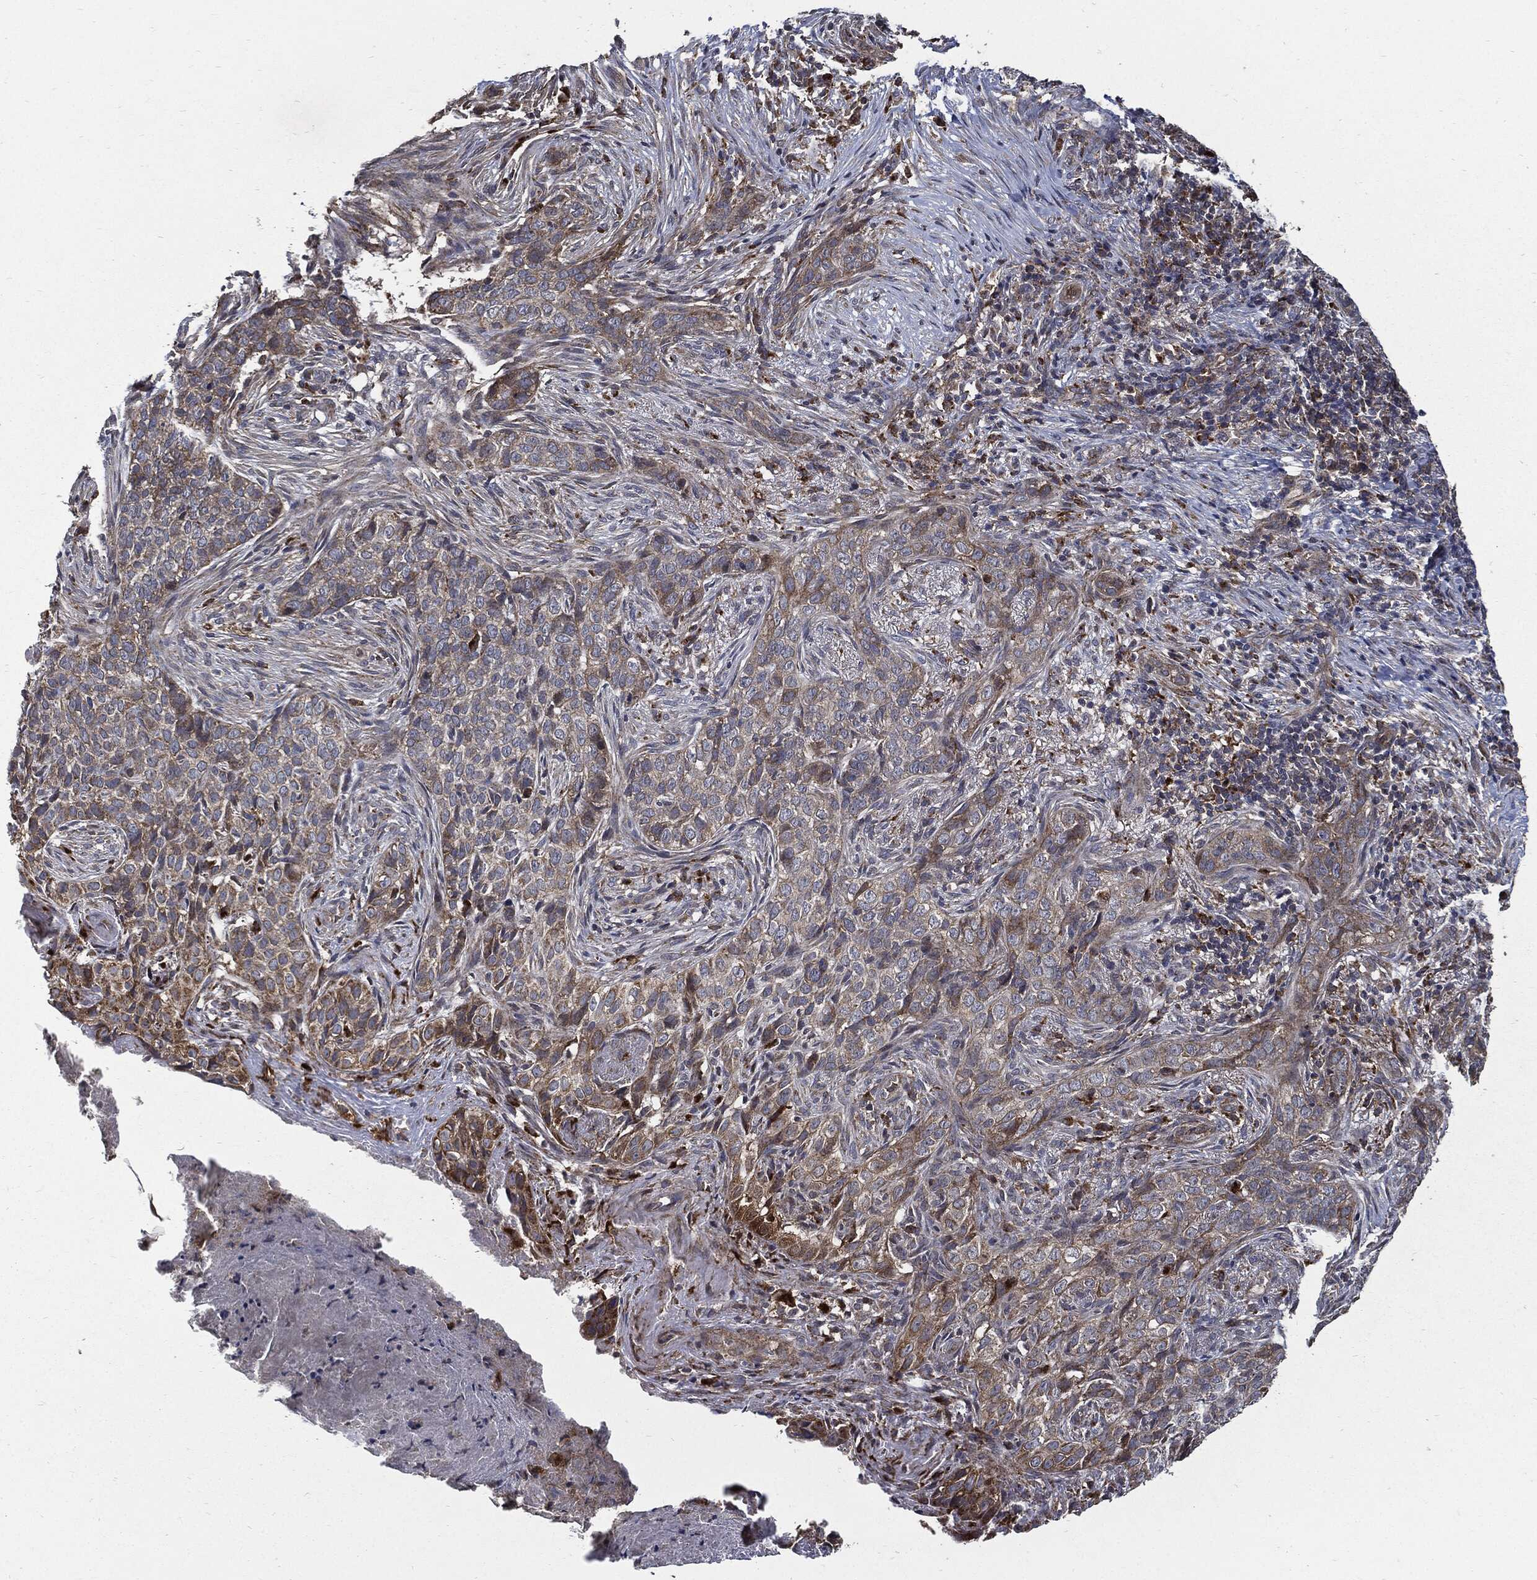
{"staining": {"intensity": "moderate", "quantity": "25%-75%", "location": "cytoplasmic/membranous"}, "tissue": "skin cancer", "cell_type": "Tumor cells", "image_type": "cancer", "snomed": [{"axis": "morphology", "description": "Squamous cell carcinoma, NOS"}, {"axis": "topography", "description": "Skin"}], "caption": "This is a photomicrograph of immunohistochemistry (IHC) staining of skin cancer, which shows moderate staining in the cytoplasmic/membranous of tumor cells.", "gene": "SLC31A2", "patient": {"sex": "male", "age": 88}}